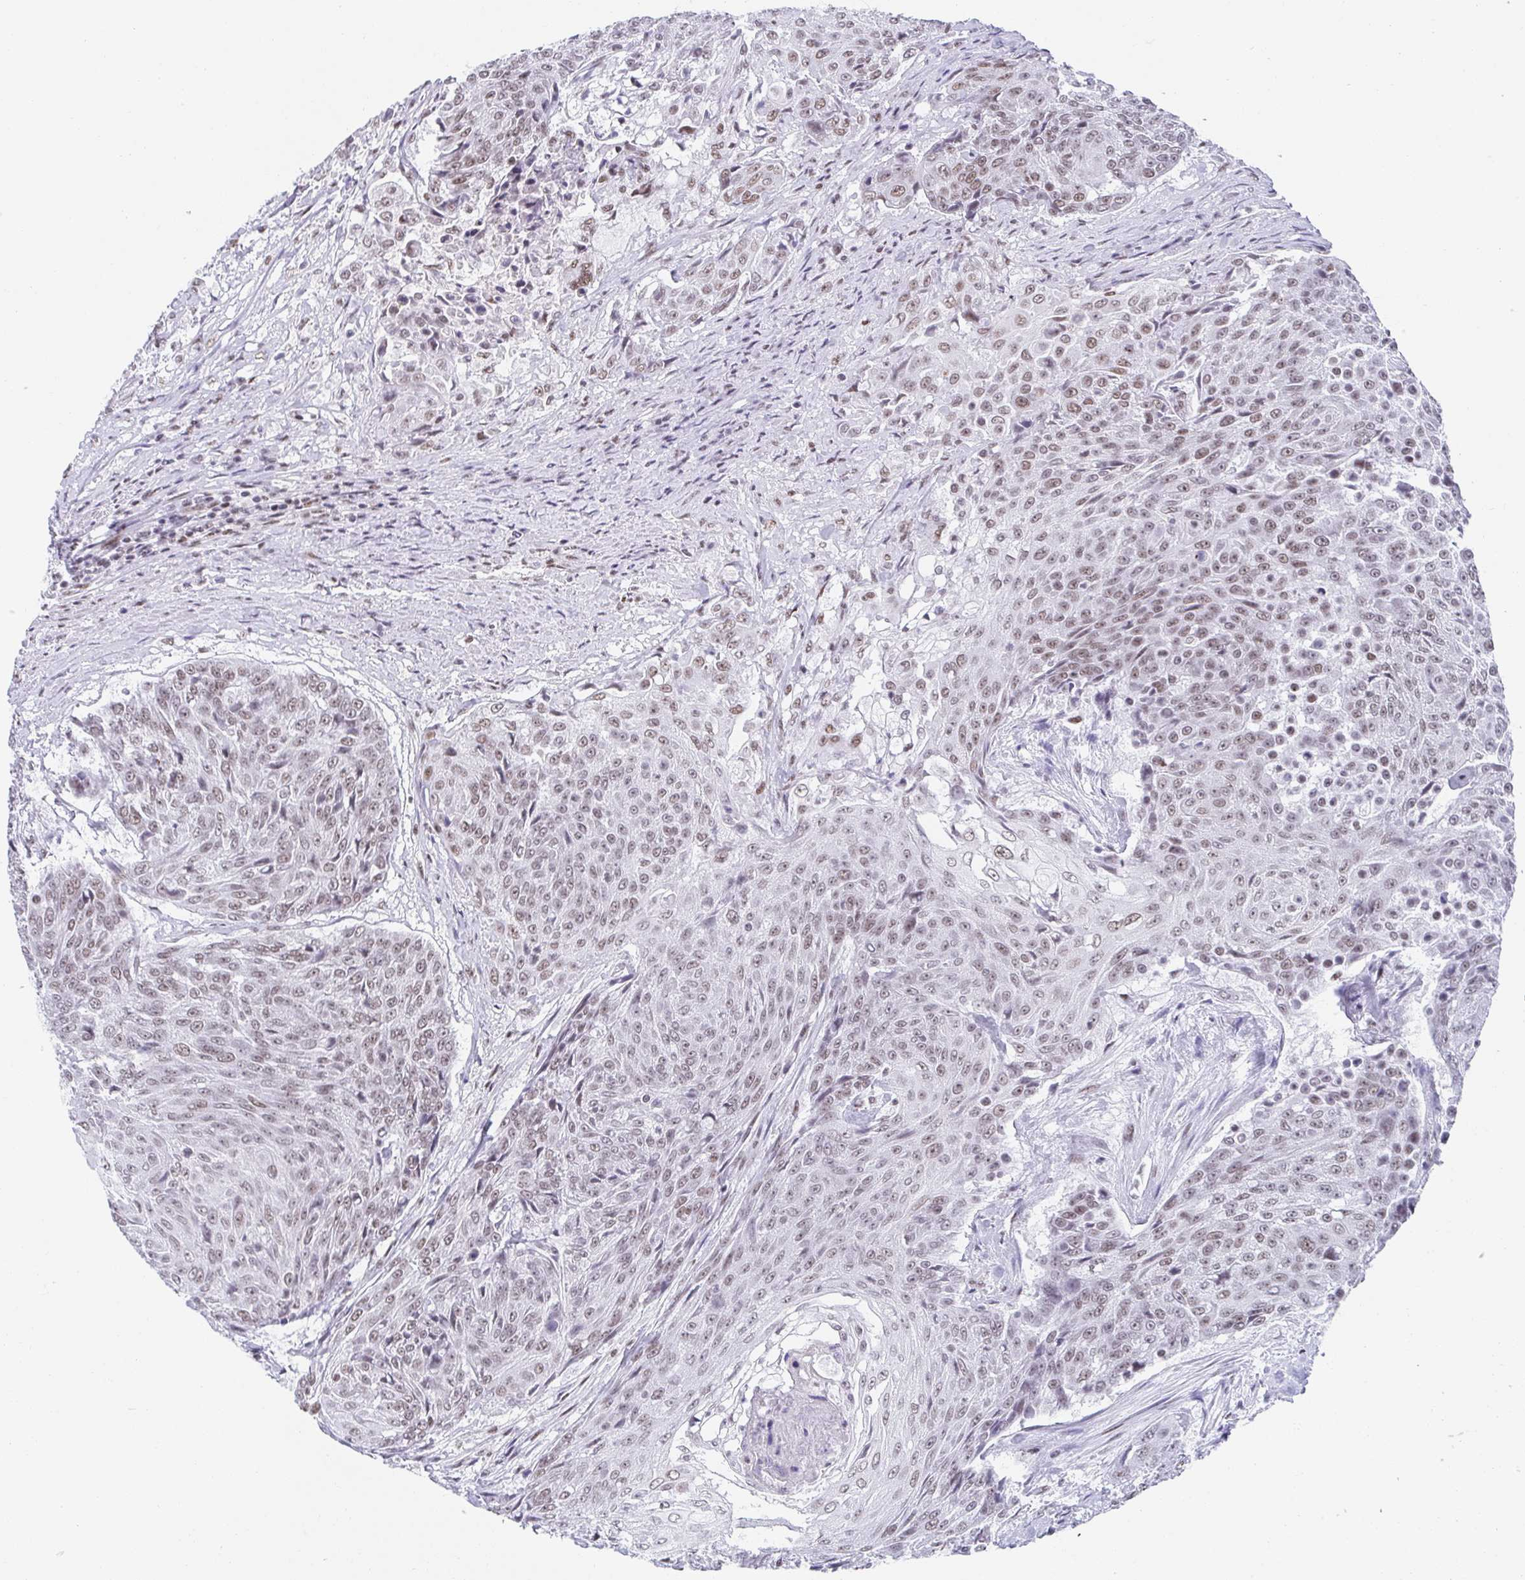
{"staining": {"intensity": "moderate", "quantity": ">75%", "location": "nuclear"}, "tissue": "urothelial cancer", "cell_type": "Tumor cells", "image_type": "cancer", "snomed": [{"axis": "morphology", "description": "Urothelial carcinoma, High grade"}, {"axis": "topography", "description": "Urinary bladder"}], "caption": "There is medium levels of moderate nuclear staining in tumor cells of urothelial carcinoma (high-grade), as demonstrated by immunohistochemical staining (brown color).", "gene": "SLC7A10", "patient": {"sex": "female", "age": 63}}